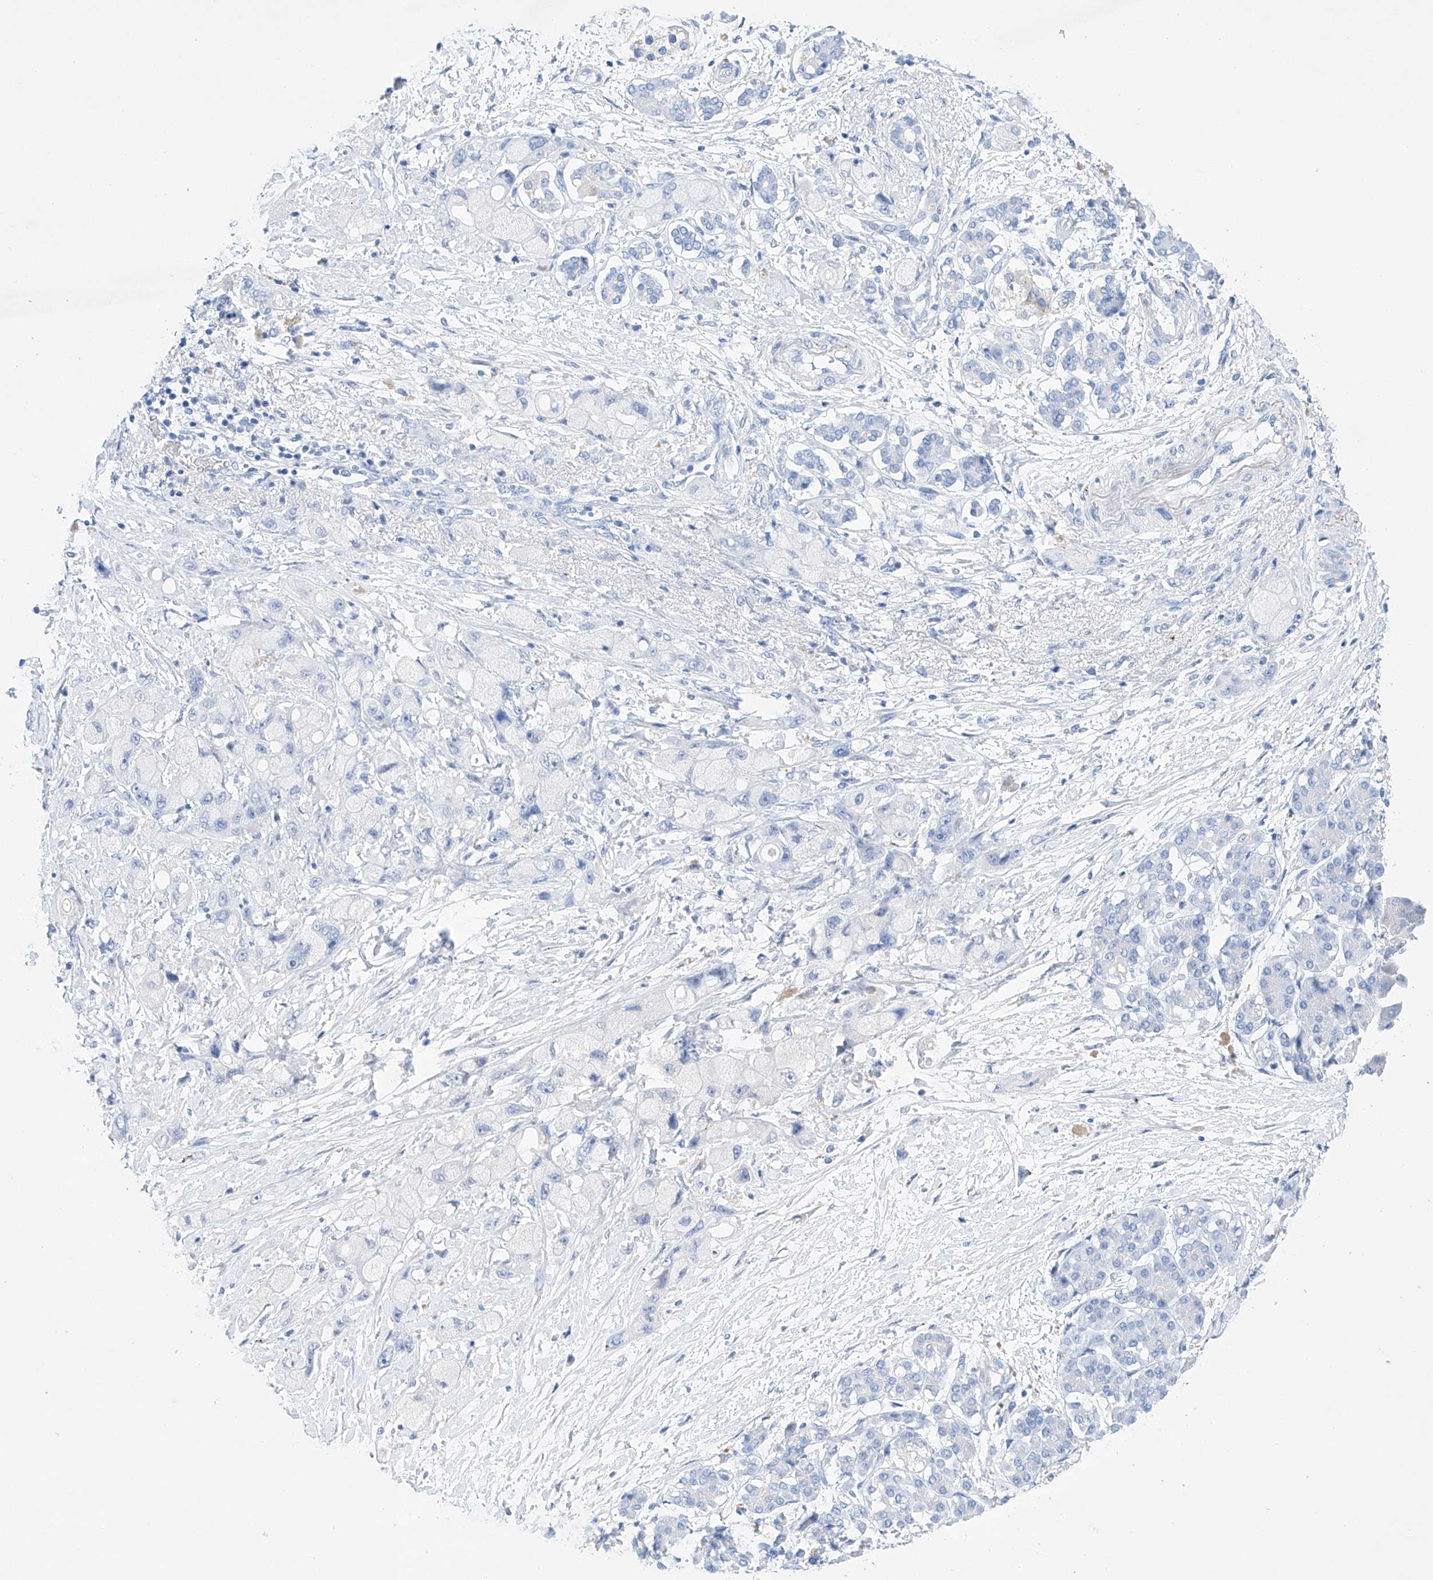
{"staining": {"intensity": "negative", "quantity": "none", "location": "none"}, "tissue": "pancreatic cancer", "cell_type": "Tumor cells", "image_type": "cancer", "snomed": [{"axis": "morphology", "description": "Normal tissue, NOS"}, {"axis": "morphology", "description": "Adenocarcinoma, NOS"}, {"axis": "topography", "description": "Pancreas"}], "caption": "This is a micrograph of immunohistochemistry (IHC) staining of pancreatic cancer (adenocarcinoma), which shows no expression in tumor cells.", "gene": "LURAP1", "patient": {"sex": "female", "age": 68}}